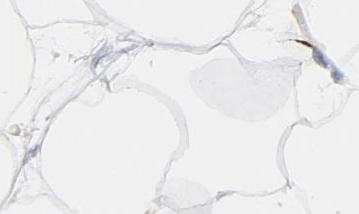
{"staining": {"intensity": "negative", "quantity": "none", "location": "none"}, "tissue": "adipose tissue", "cell_type": "Adipocytes", "image_type": "normal", "snomed": [{"axis": "morphology", "description": "Normal tissue, NOS"}, {"axis": "morphology", "description": "Duct carcinoma"}, {"axis": "topography", "description": "Breast"}, {"axis": "topography", "description": "Adipose tissue"}], "caption": "The histopathology image demonstrates no staining of adipocytes in unremarkable adipose tissue. (Immunohistochemistry (ihc), brightfield microscopy, high magnification).", "gene": "IFT43", "patient": {"sex": "female", "age": 37}}